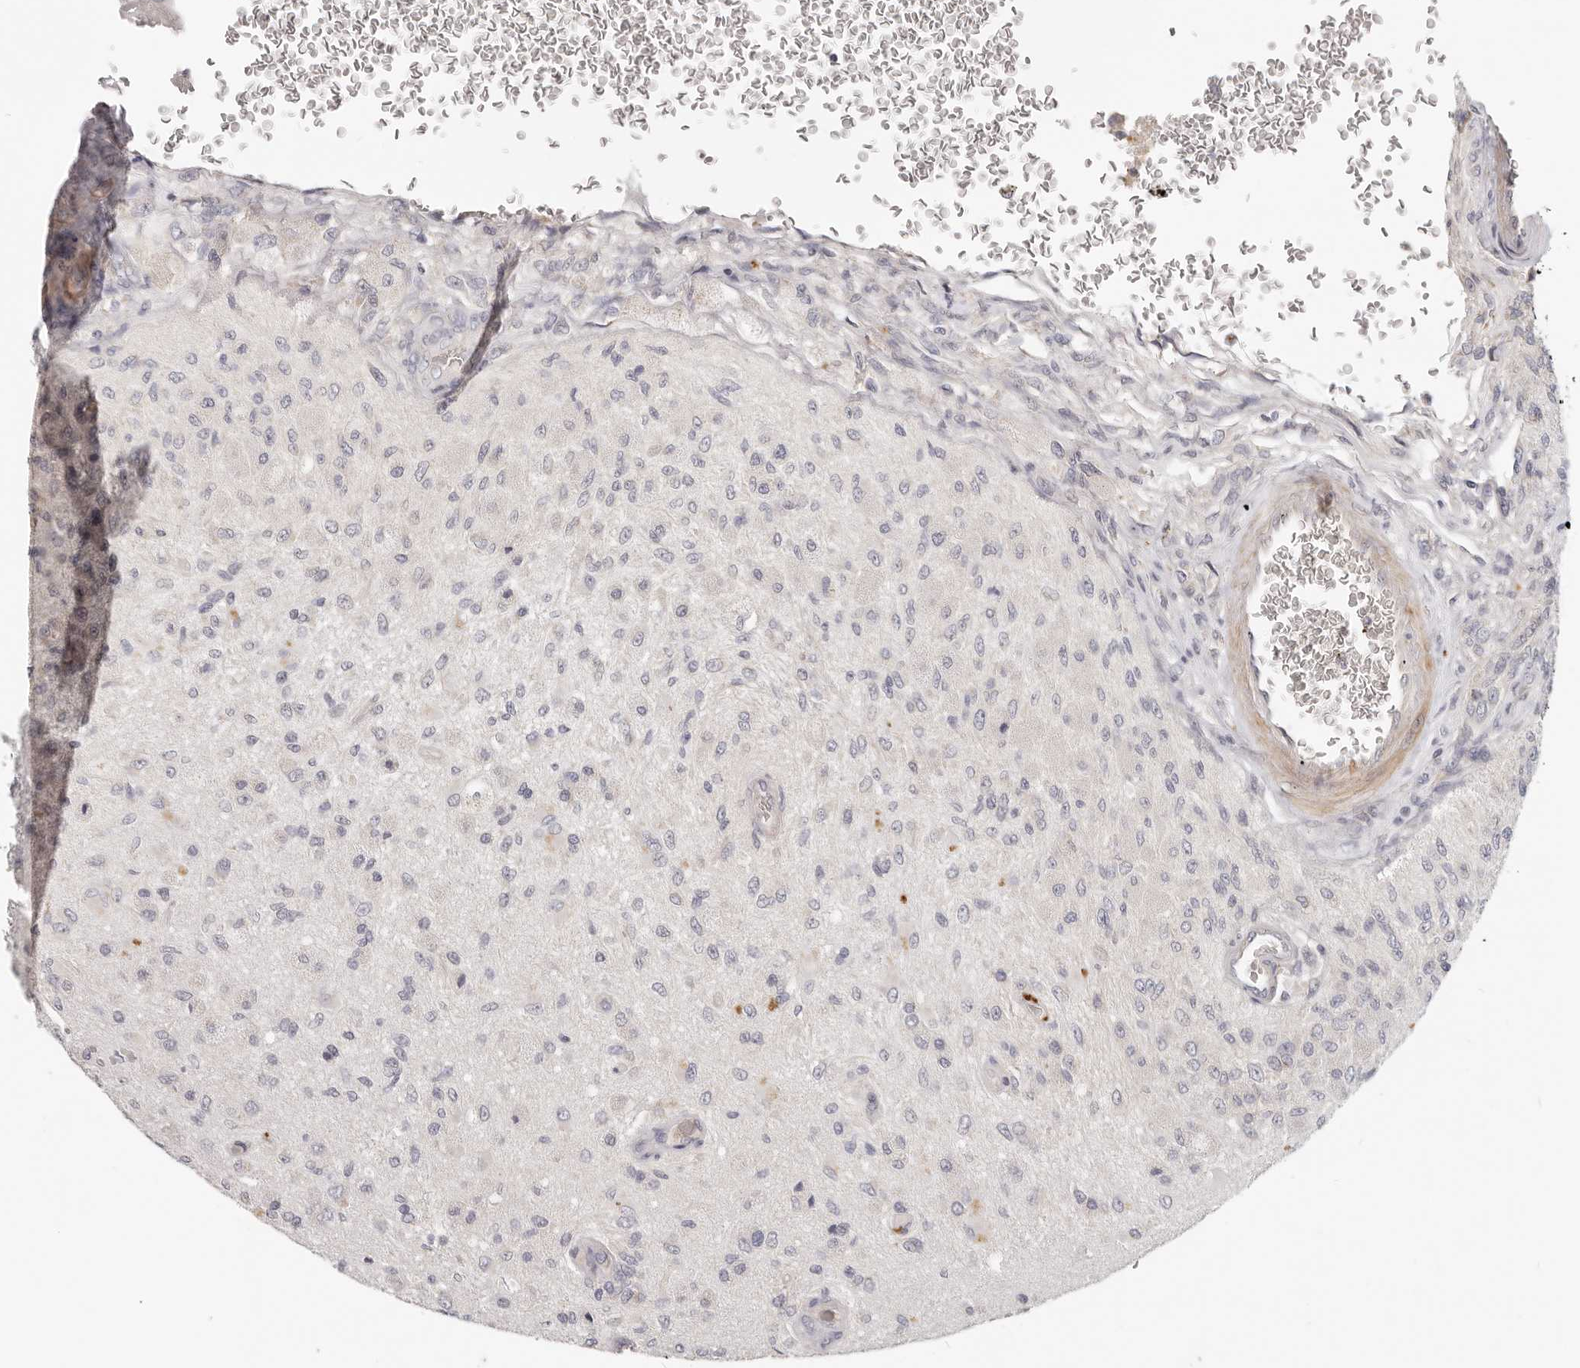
{"staining": {"intensity": "negative", "quantity": "none", "location": "none"}, "tissue": "glioma", "cell_type": "Tumor cells", "image_type": "cancer", "snomed": [{"axis": "morphology", "description": "Normal tissue, NOS"}, {"axis": "morphology", "description": "Glioma, malignant, High grade"}, {"axis": "topography", "description": "Cerebral cortex"}], "caption": "Tumor cells show no significant staining in glioma.", "gene": "TFB2M", "patient": {"sex": "male", "age": 77}}